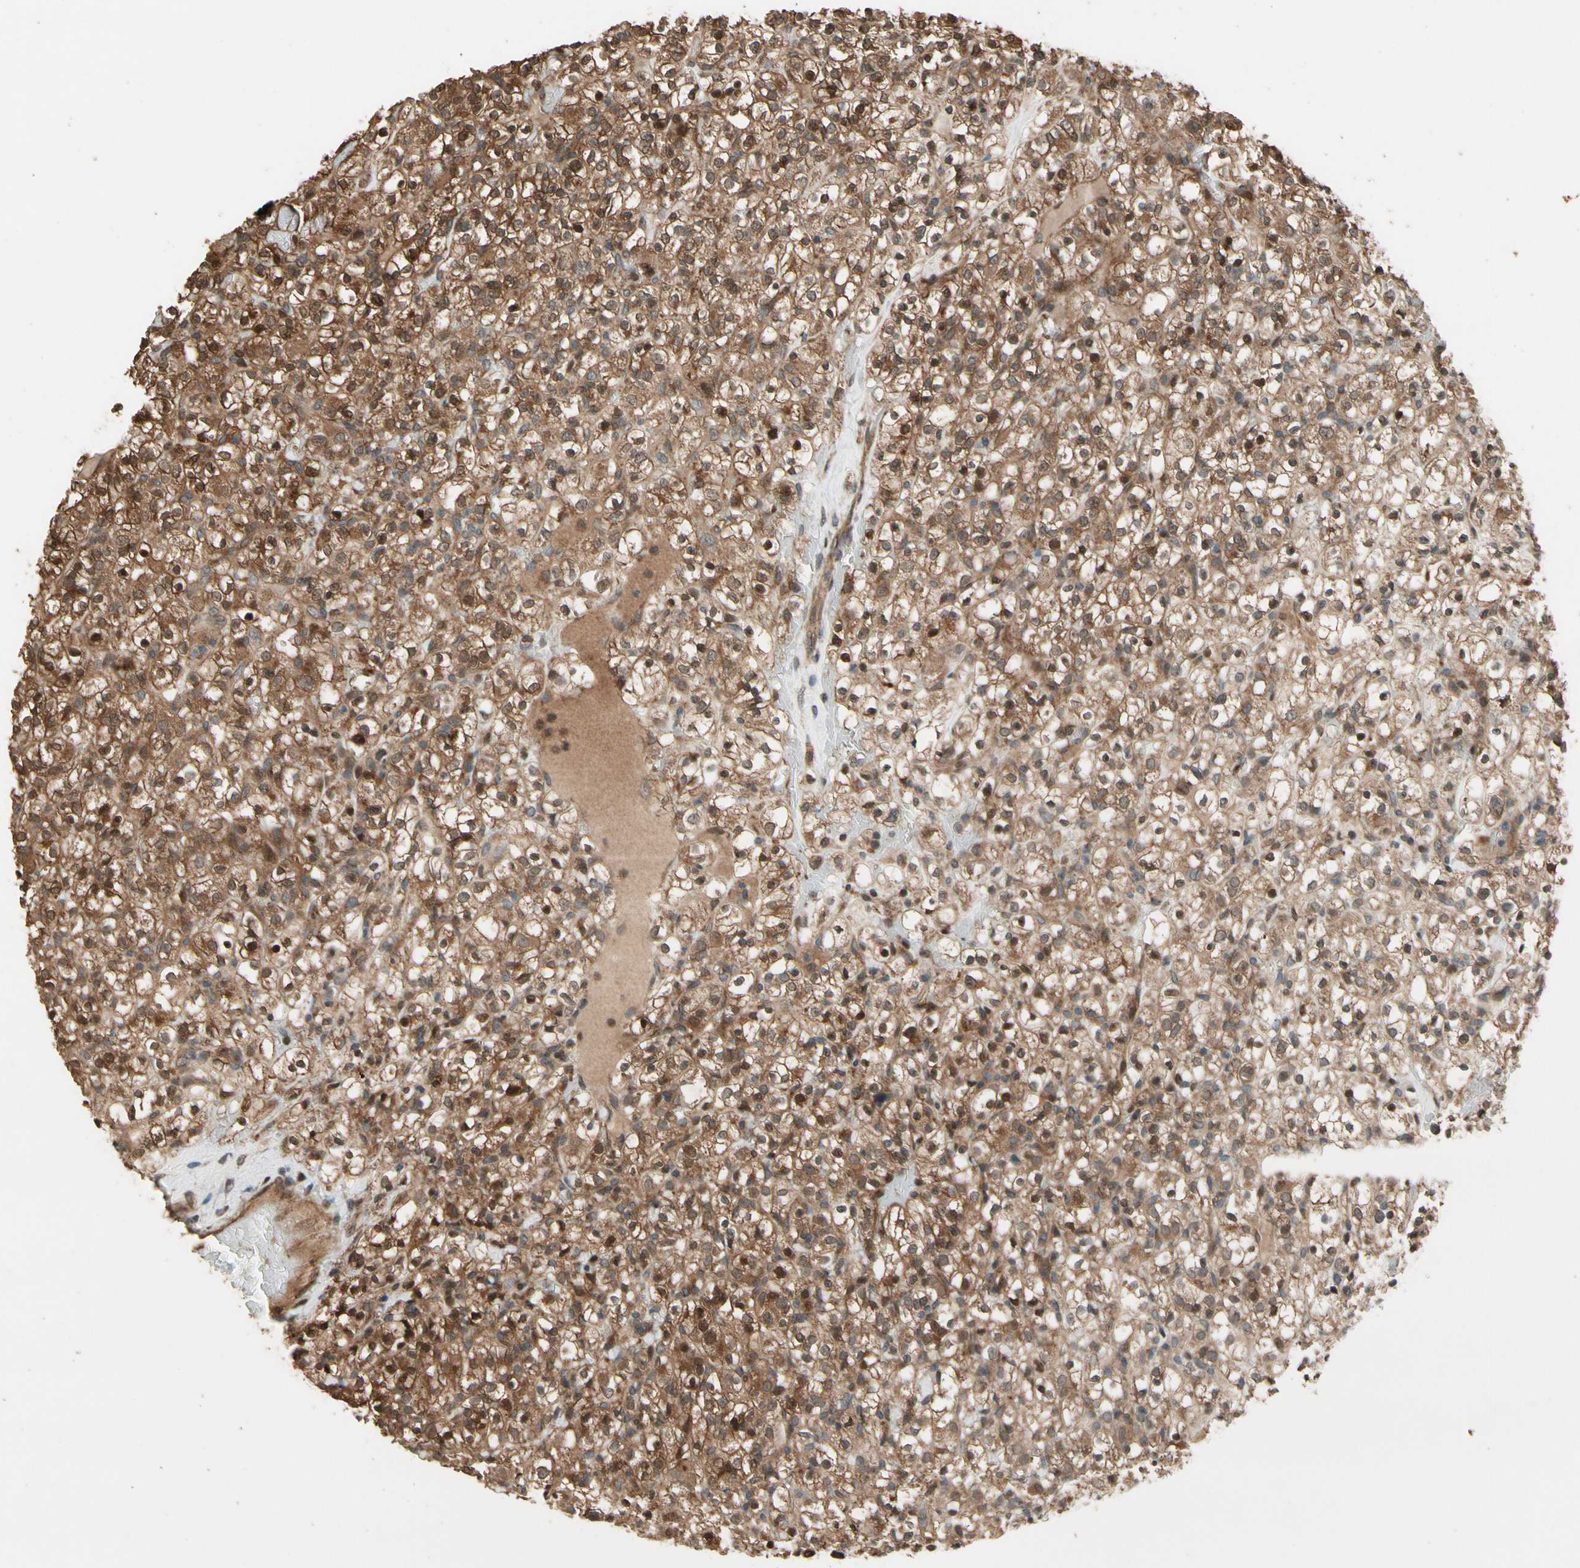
{"staining": {"intensity": "strong", "quantity": "25%-75%", "location": "cytoplasmic/membranous,nuclear"}, "tissue": "renal cancer", "cell_type": "Tumor cells", "image_type": "cancer", "snomed": [{"axis": "morphology", "description": "Normal tissue, NOS"}, {"axis": "morphology", "description": "Adenocarcinoma, NOS"}, {"axis": "topography", "description": "Kidney"}], "caption": "Protein expression analysis of renal cancer displays strong cytoplasmic/membranous and nuclear positivity in approximately 25%-75% of tumor cells.", "gene": "CSF1R", "patient": {"sex": "female", "age": 72}}